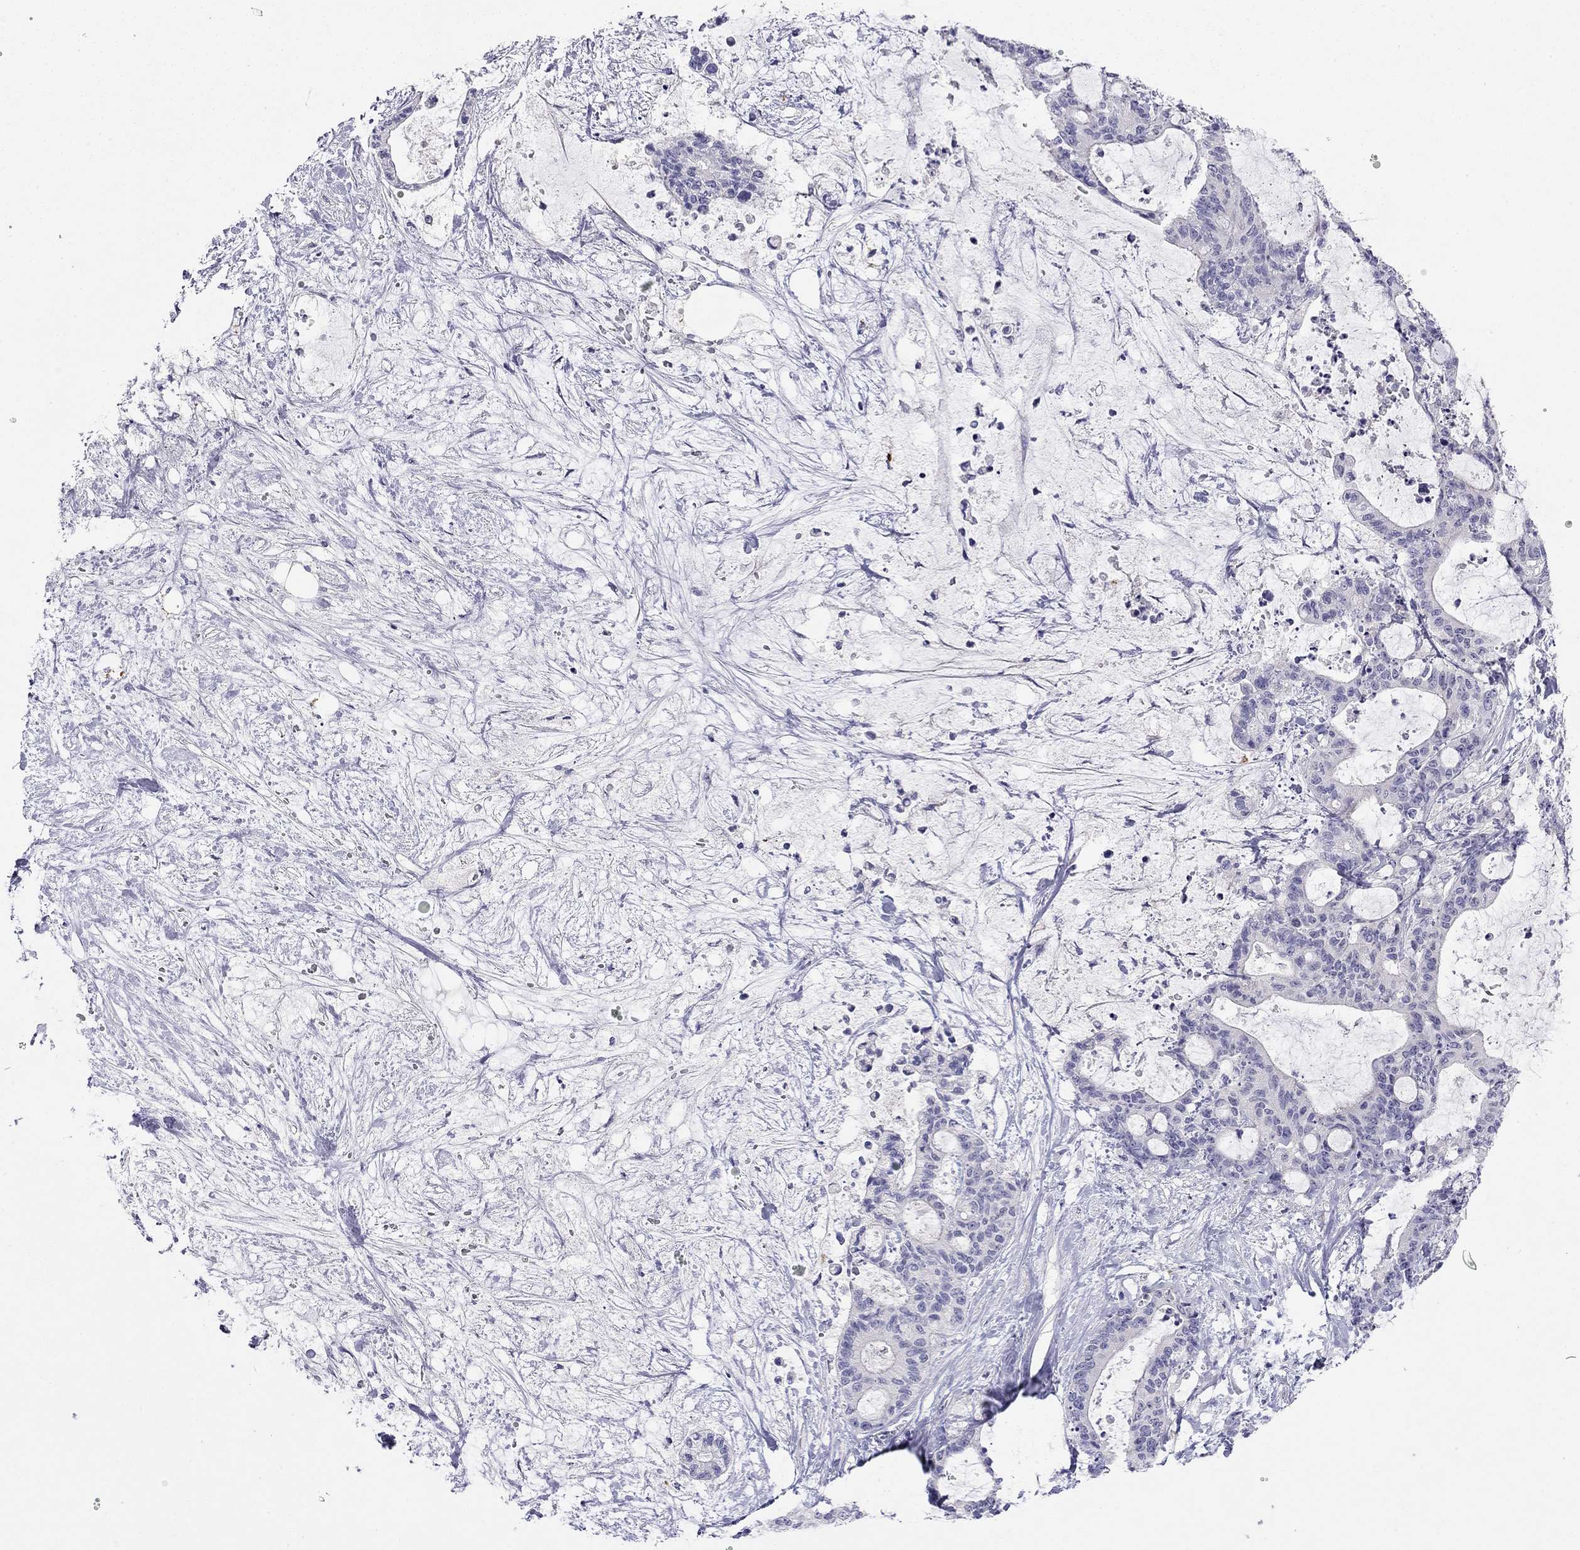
{"staining": {"intensity": "negative", "quantity": "none", "location": "none"}, "tissue": "liver cancer", "cell_type": "Tumor cells", "image_type": "cancer", "snomed": [{"axis": "morphology", "description": "Cholangiocarcinoma"}, {"axis": "topography", "description": "Liver"}], "caption": "A histopathology image of human liver cancer is negative for staining in tumor cells. (IHC, brightfield microscopy, high magnification).", "gene": "RTL1", "patient": {"sex": "female", "age": 73}}